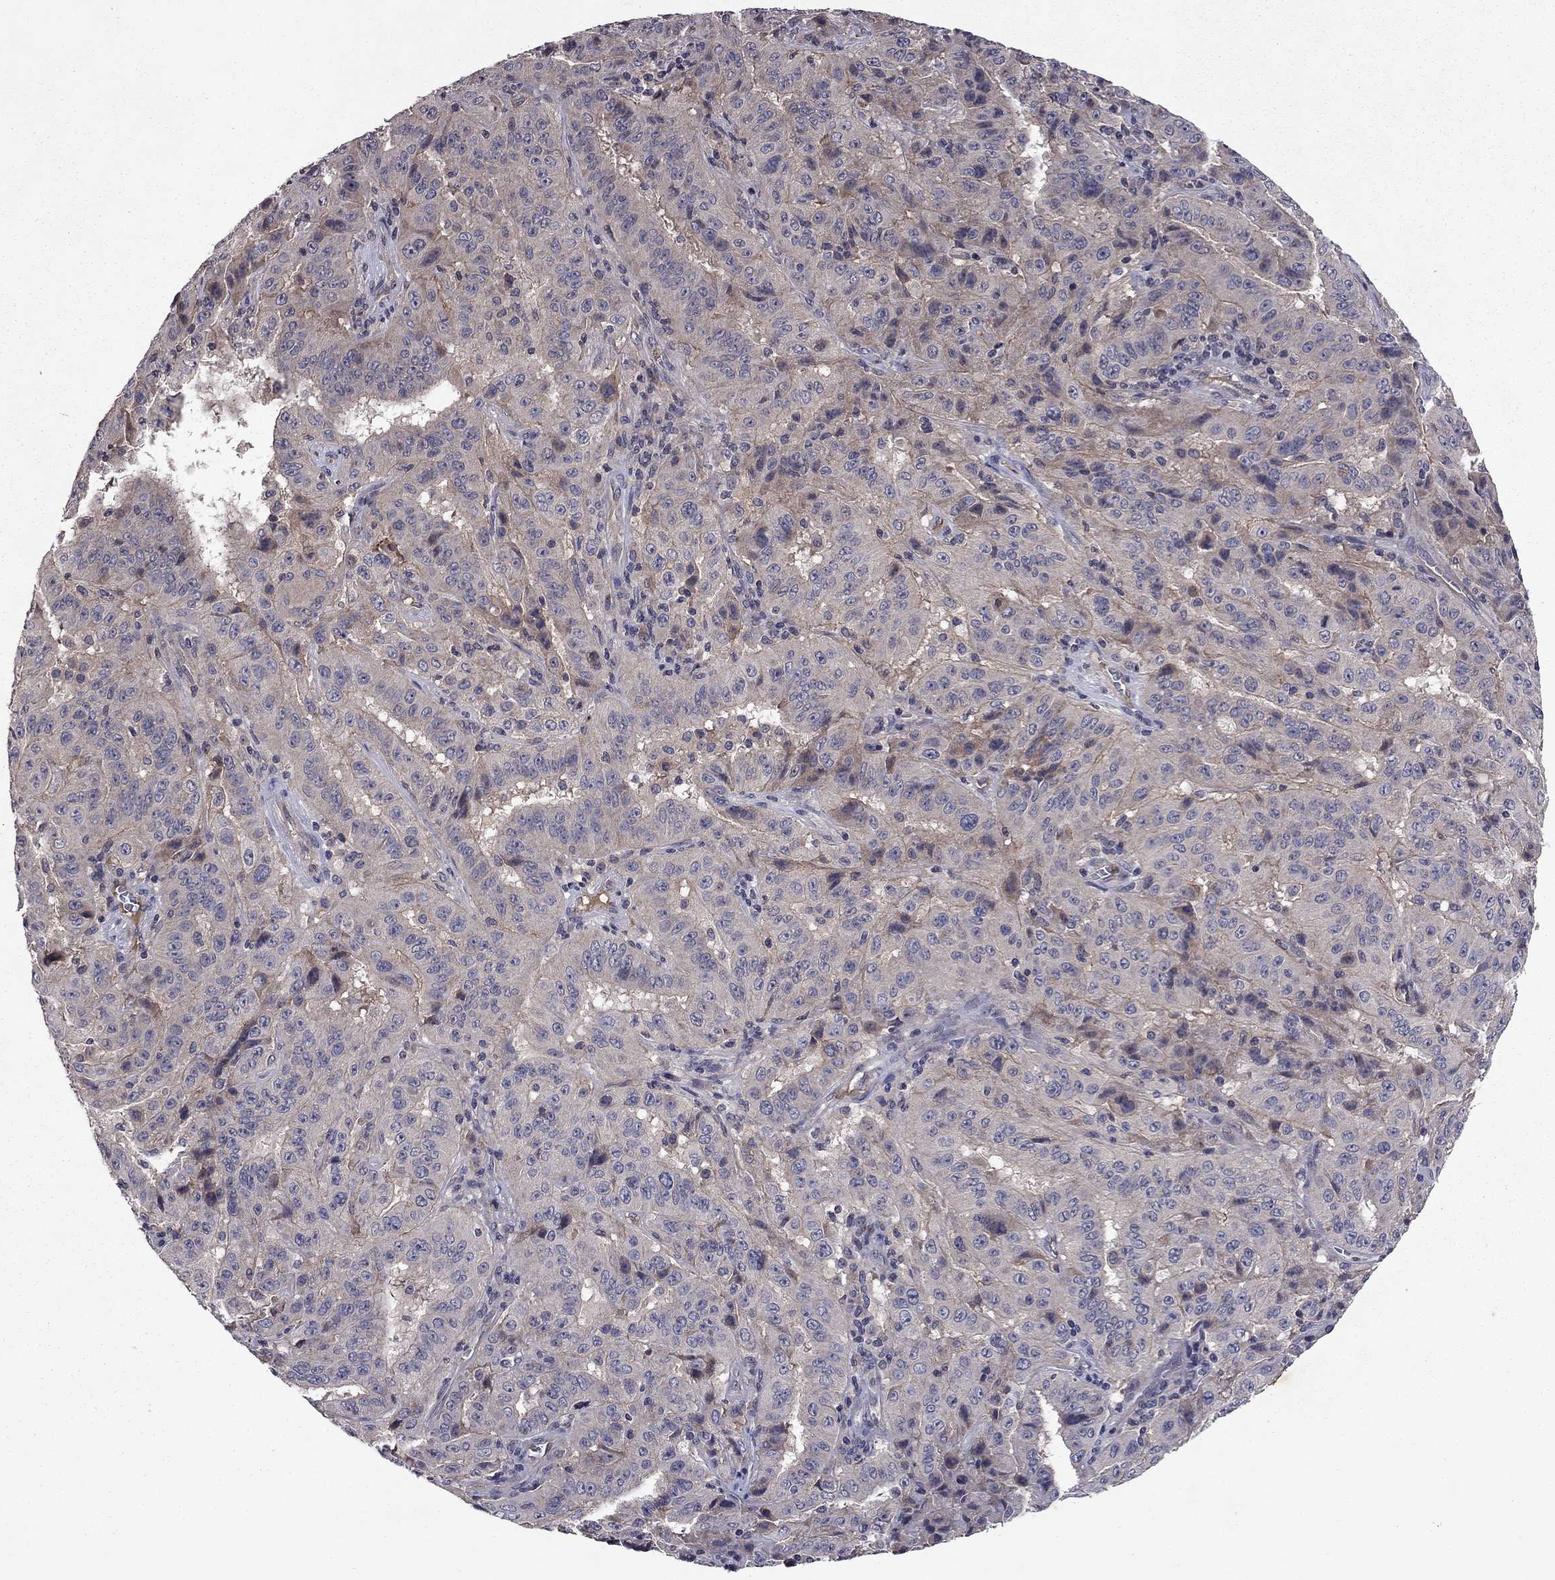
{"staining": {"intensity": "weak", "quantity": "<25%", "location": "cytoplasmic/membranous"}, "tissue": "pancreatic cancer", "cell_type": "Tumor cells", "image_type": "cancer", "snomed": [{"axis": "morphology", "description": "Adenocarcinoma, NOS"}, {"axis": "topography", "description": "Pancreas"}], "caption": "Human pancreatic cancer stained for a protein using IHC reveals no expression in tumor cells.", "gene": "PROS1", "patient": {"sex": "male", "age": 63}}